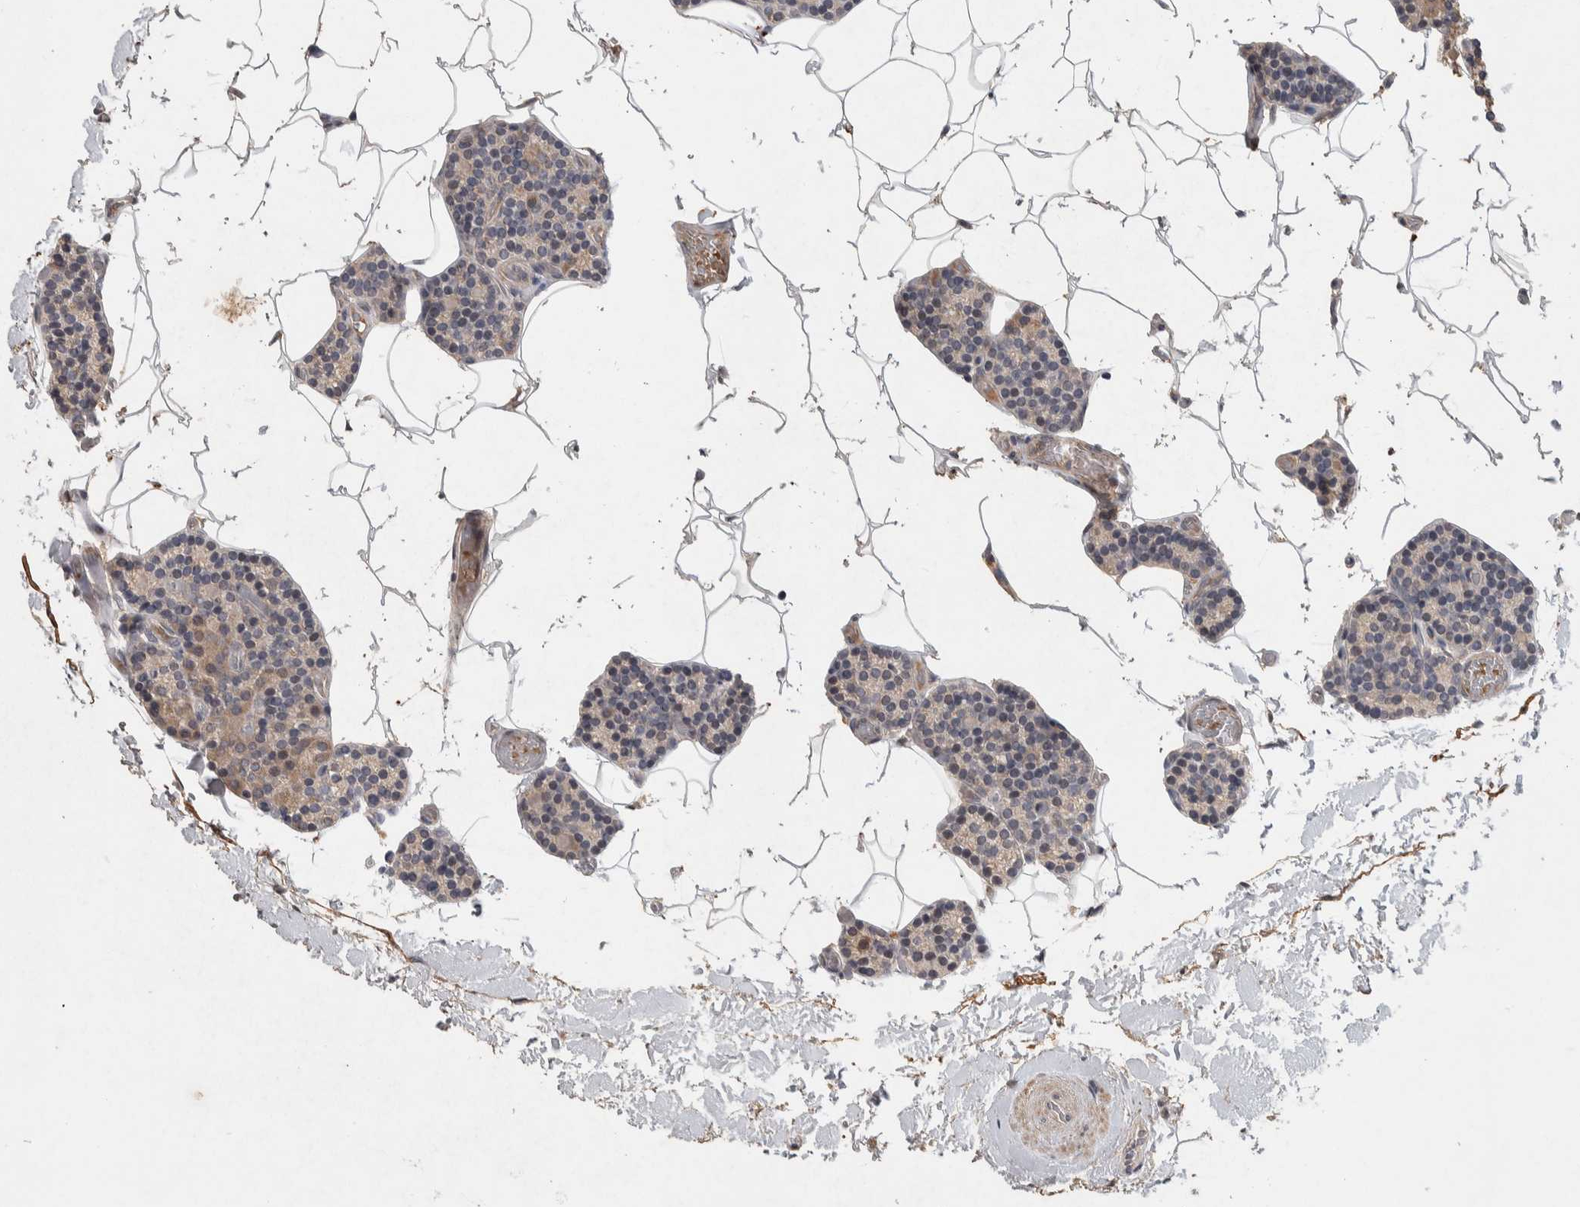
{"staining": {"intensity": "negative", "quantity": "none", "location": "none"}, "tissue": "parathyroid gland", "cell_type": "Glandular cells", "image_type": "normal", "snomed": [{"axis": "morphology", "description": "Normal tissue, NOS"}, {"axis": "topography", "description": "Parathyroid gland"}], "caption": "Immunohistochemical staining of normal parathyroid gland exhibits no significant staining in glandular cells. (DAB (3,3'-diaminobenzidine) immunohistochemistry visualized using brightfield microscopy, high magnification).", "gene": "CHRM3", "patient": {"sex": "male", "age": 52}}